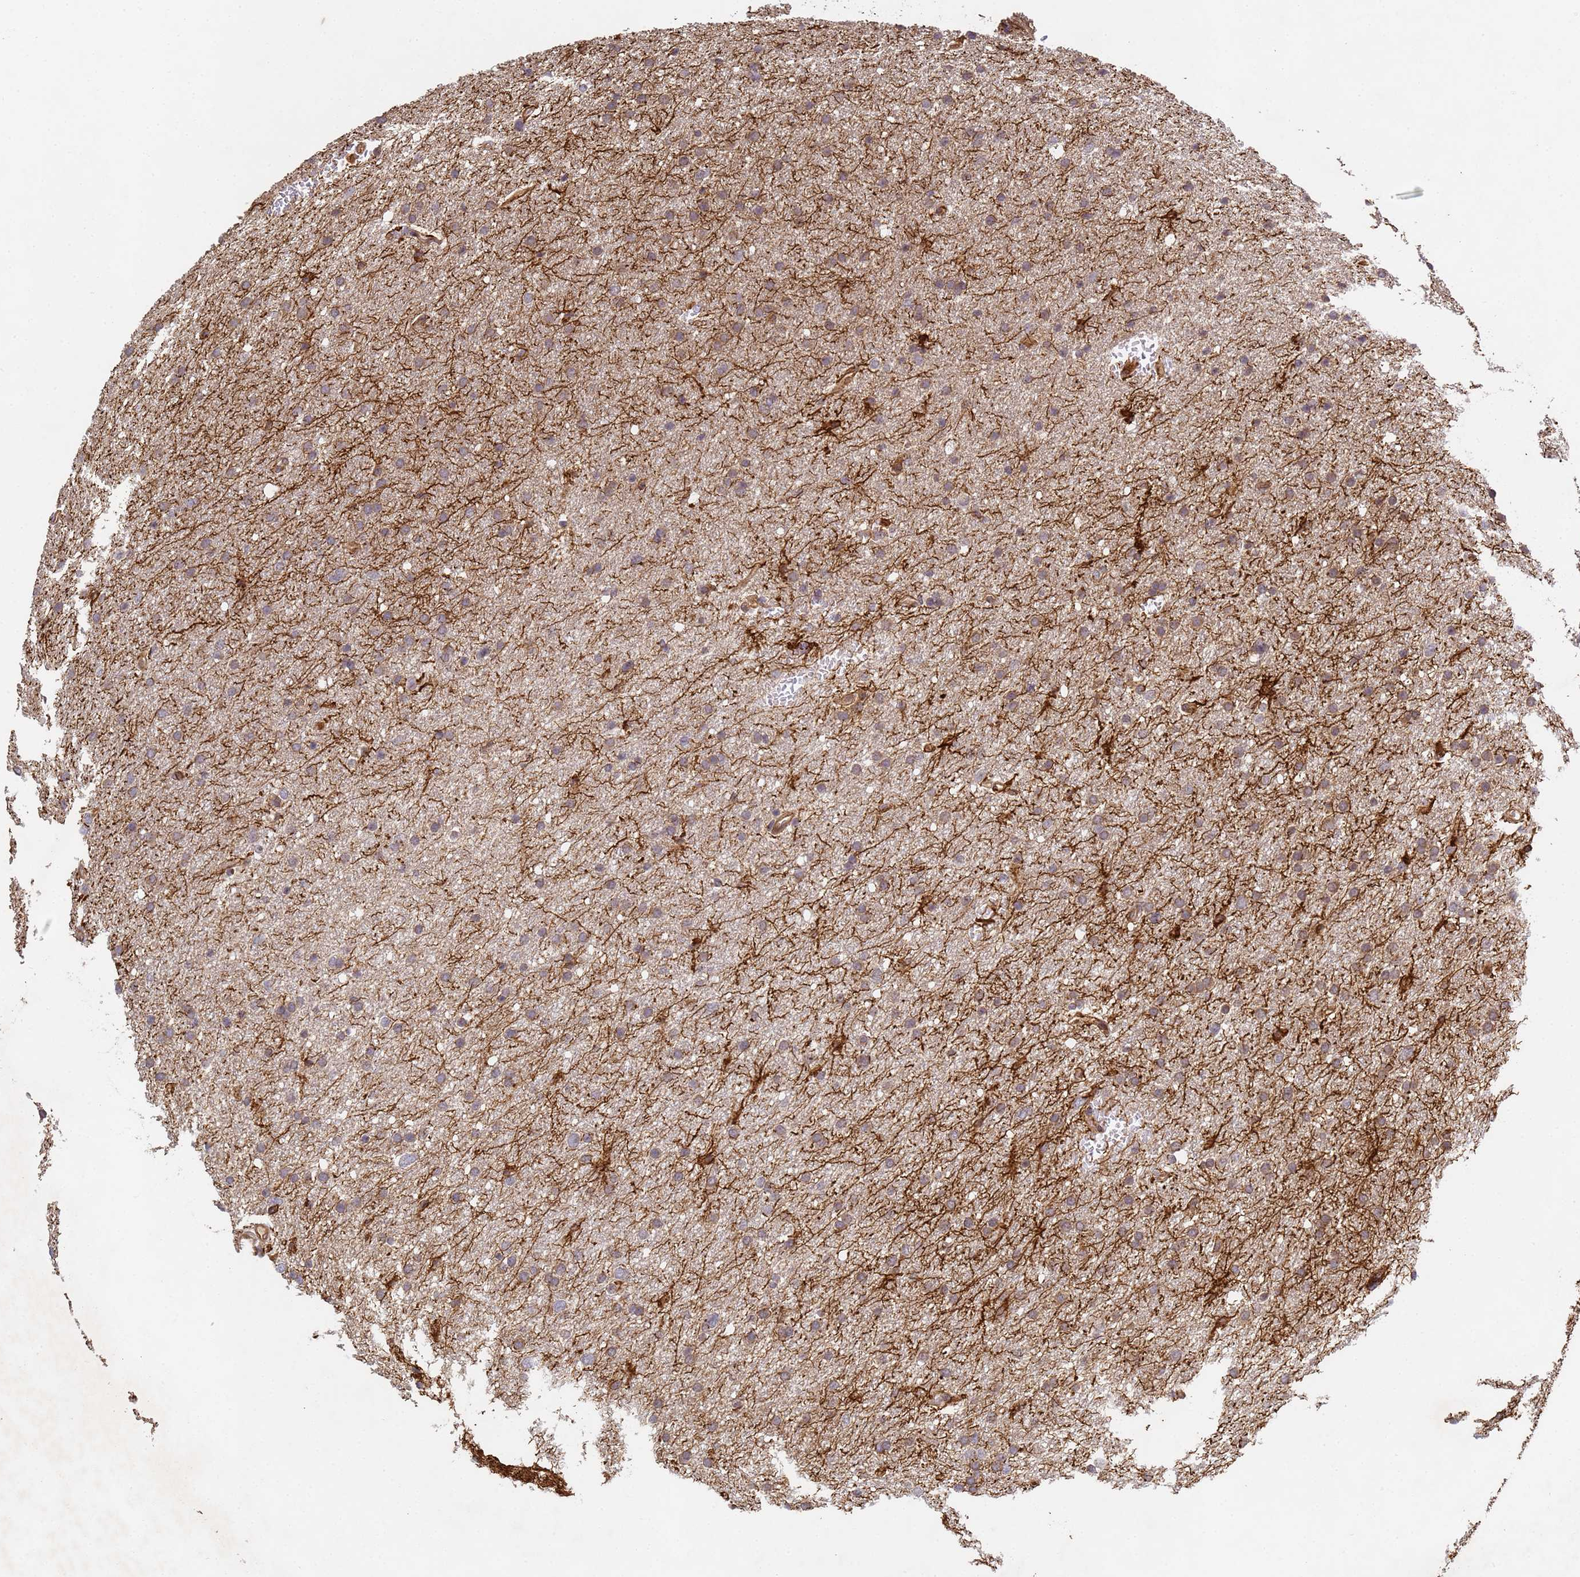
{"staining": {"intensity": "weak", "quantity": ">75%", "location": "cytoplasmic/membranous"}, "tissue": "glioma", "cell_type": "Tumor cells", "image_type": "cancer", "snomed": [{"axis": "morphology", "description": "Glioma, malignant, High grade"}, {"axis": "topography", "description": "Cerebral cortex"}], "caption": "The micrograph shows immunohistochemical staining of glioma. There is weak cytoplasmic/membranous expression is appreciated in about >75% of tumor cells.", "gene": "C8orf34", "patient": {"sex": "female", "age": 36}}